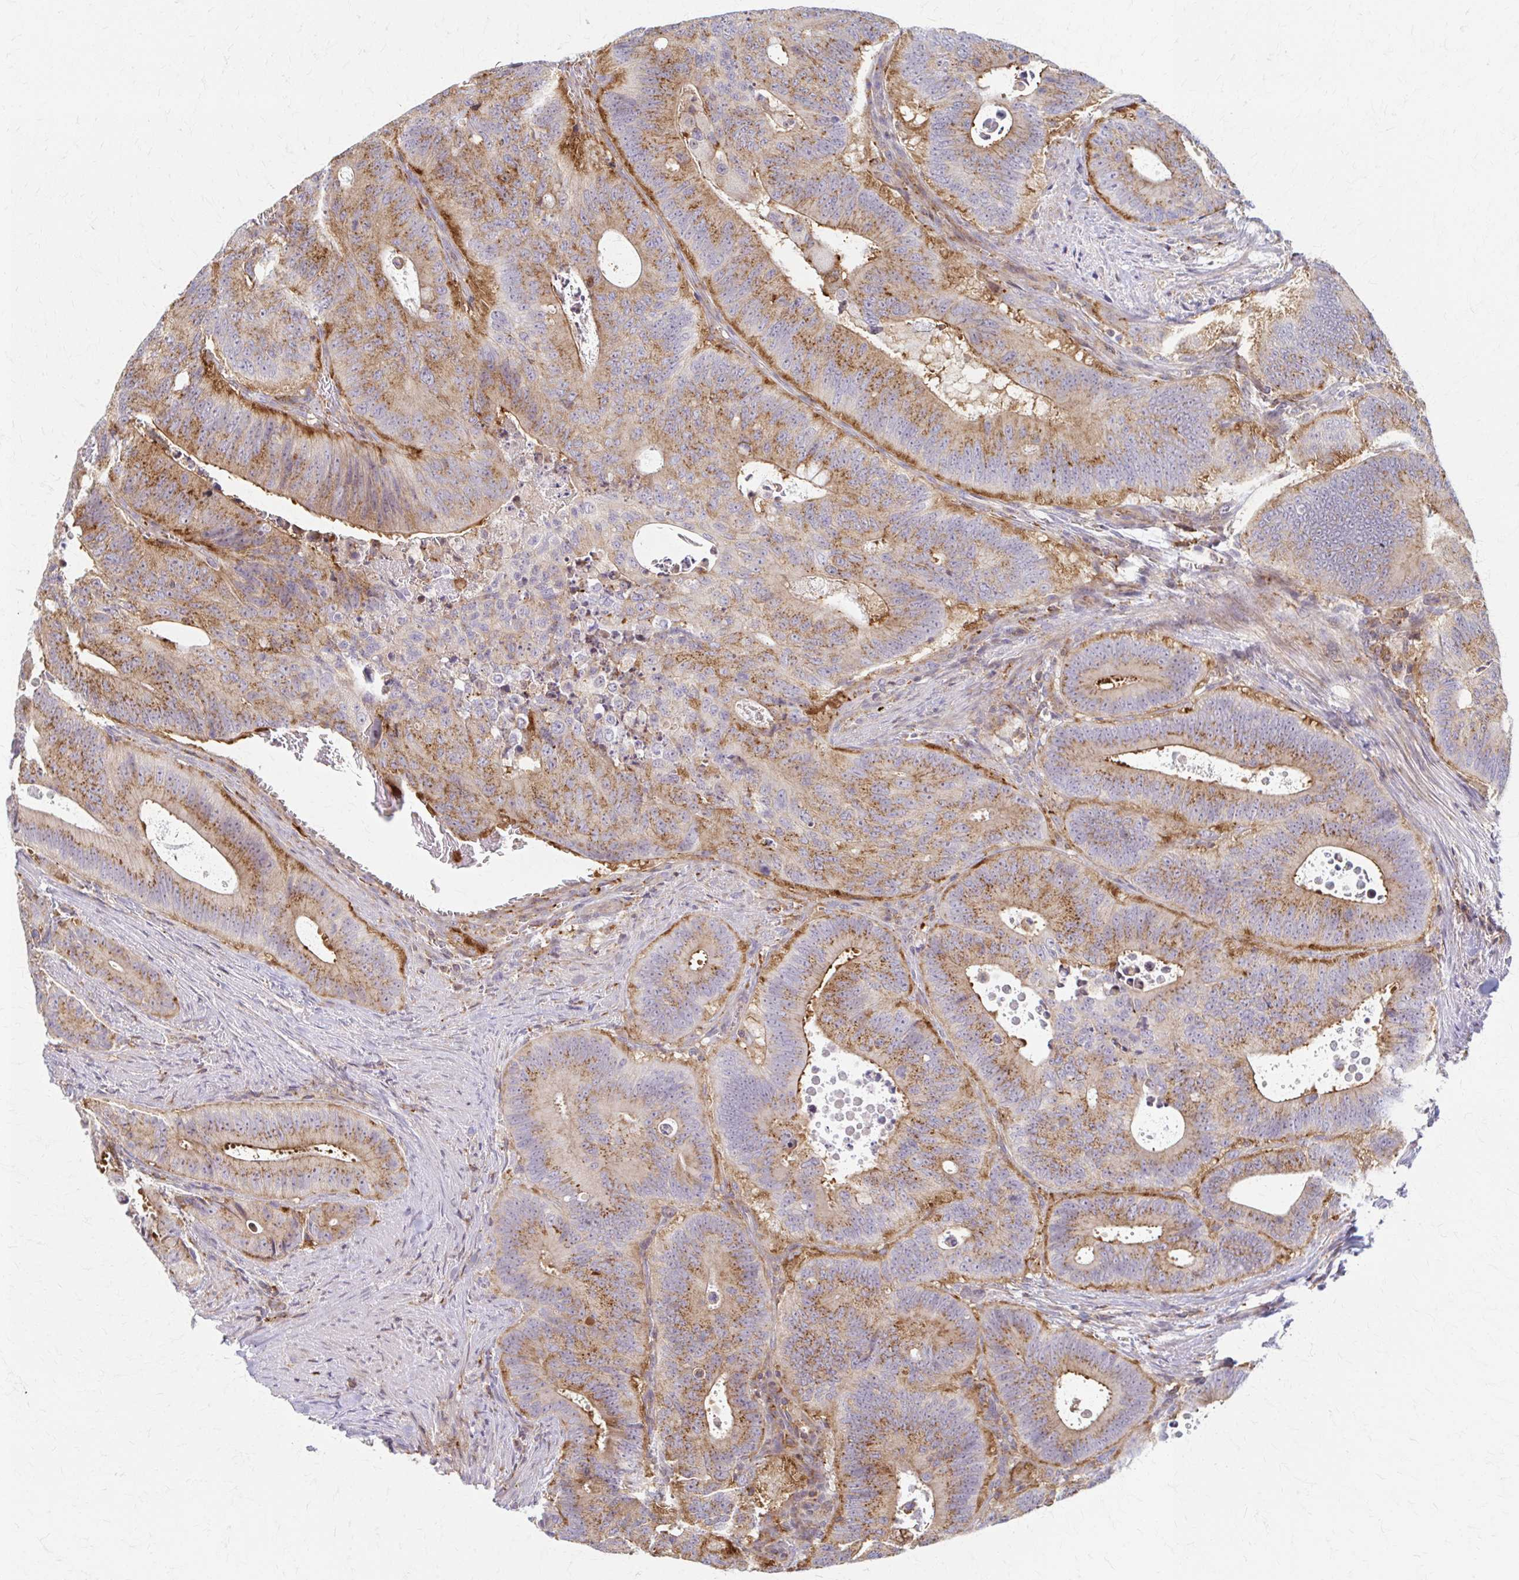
{"staining": {"intensity": "moderate", "quantity": ">75%", "location": "cytoplasmic/membranous"}, "tissue": "colorectal cancer", "cell_type": "Tumor cells", "image_type": "cancer", "snomed": [{"axis": "morphology", "description": "Adenocarcinoma, NOS"}, {"axis": "topography", "description": "Colon"}], "caption": "A photomicrograph showing moderate cytoplasmic/membranous expression in approximately >75% of tumor cells in adenocarcinoma (colorectal), as visualized by brown immunohistochemical staining.", "gene": "ARHGAP35", "patient": {"sex": "male", "age": 62}}